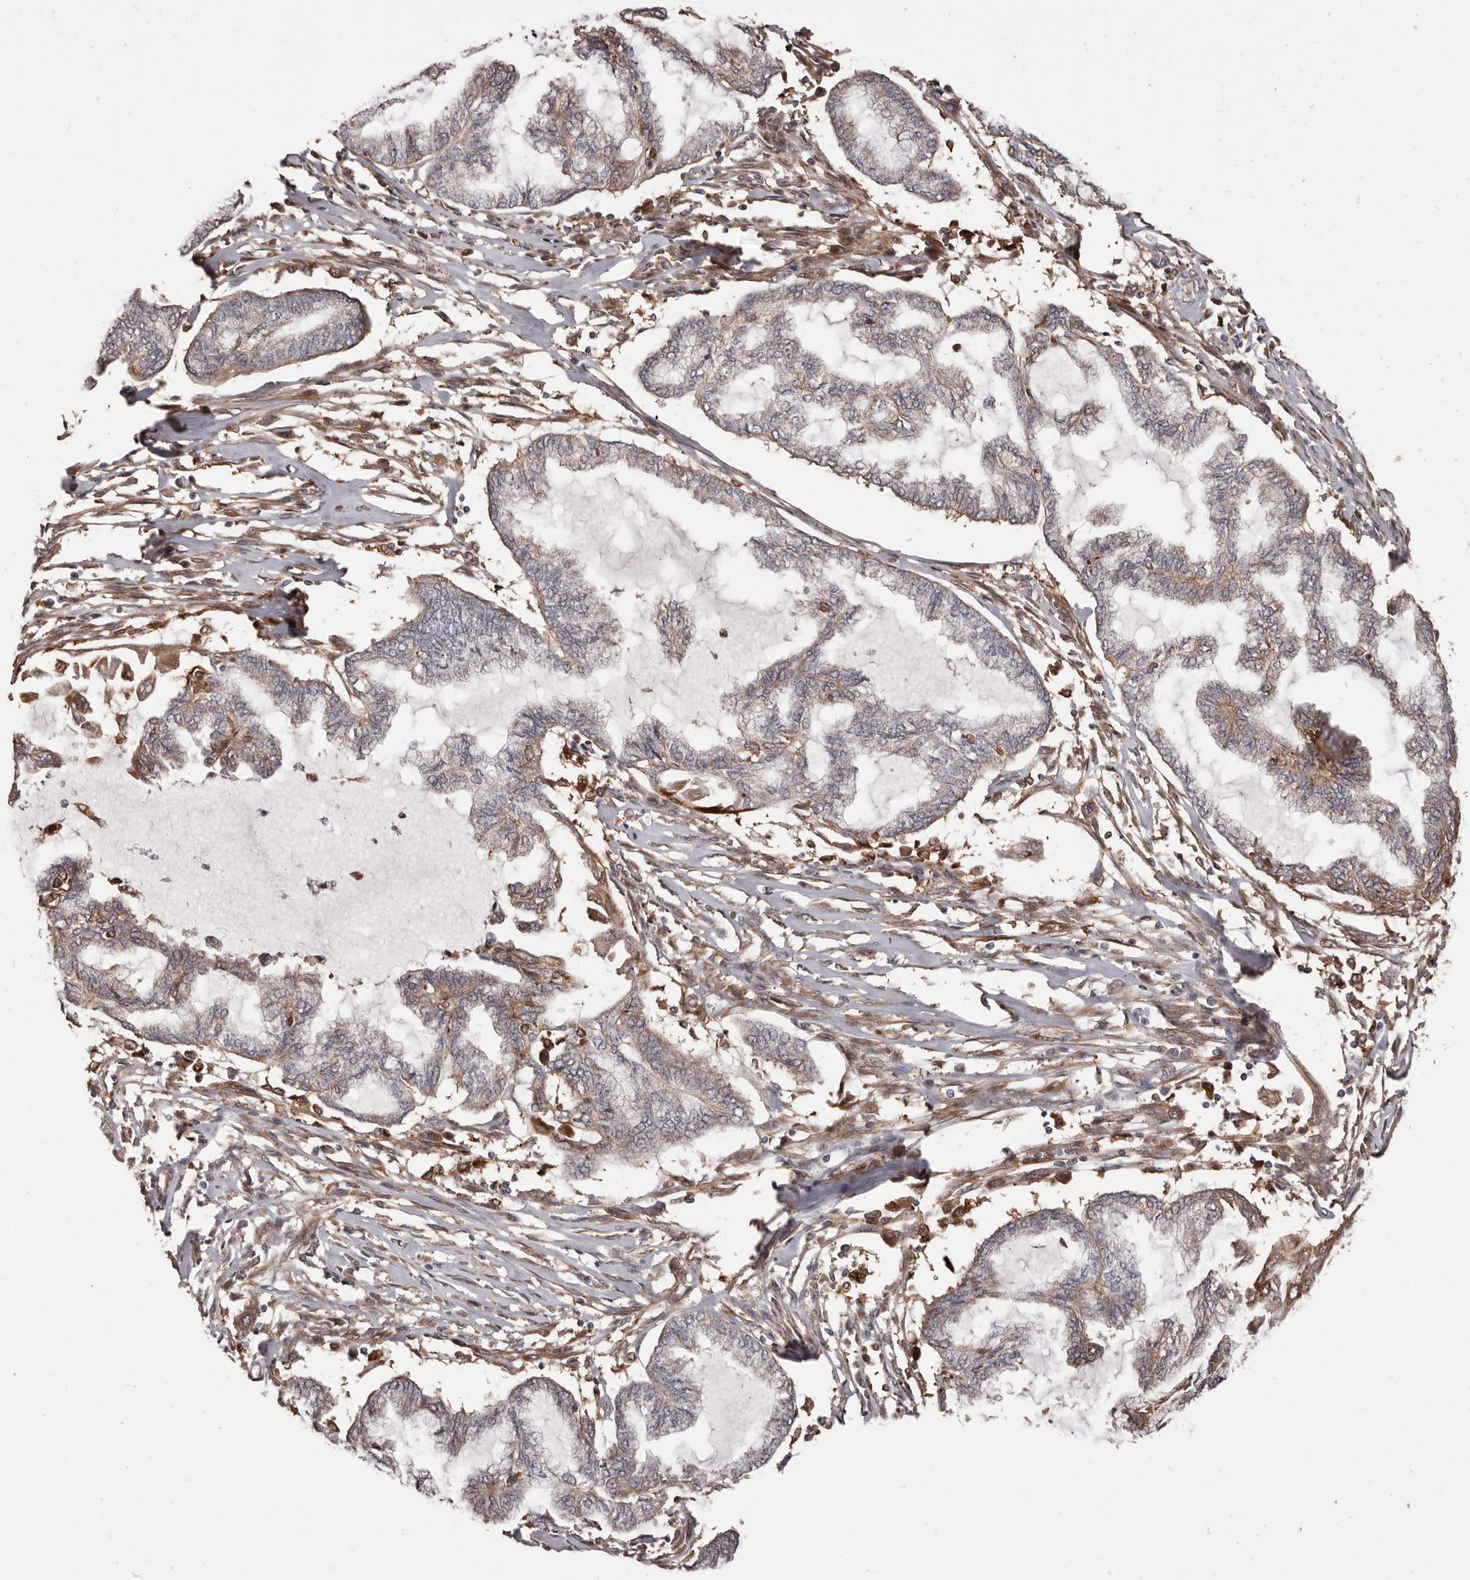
{"staining": {"intensity": "weak", "quantity": "25%-75%", "location": "cytoplasmic/membranous"}, "tissue": "endometrial cancer", "cell_type": "Tumor cells", "image_type": "cancer", "snomed": [{"axis": "morphology", "description": "Adenocarcinoma, NOS"}, {"axis": "topography", "description": "Endometrium"}], "caption": "Immunohistochemistry micrograph of neoplastic tissue: endometrial adenocarcinoma stained using IHC demonstrates low levels of weak protein expression localized specifically in the cytoplasmic/membranous of tumor cells, appearing as a cytoplasmic/membranous brown color.", "gene": "ZCCHC7", "patient": {"sex": "female", "age": 86}}